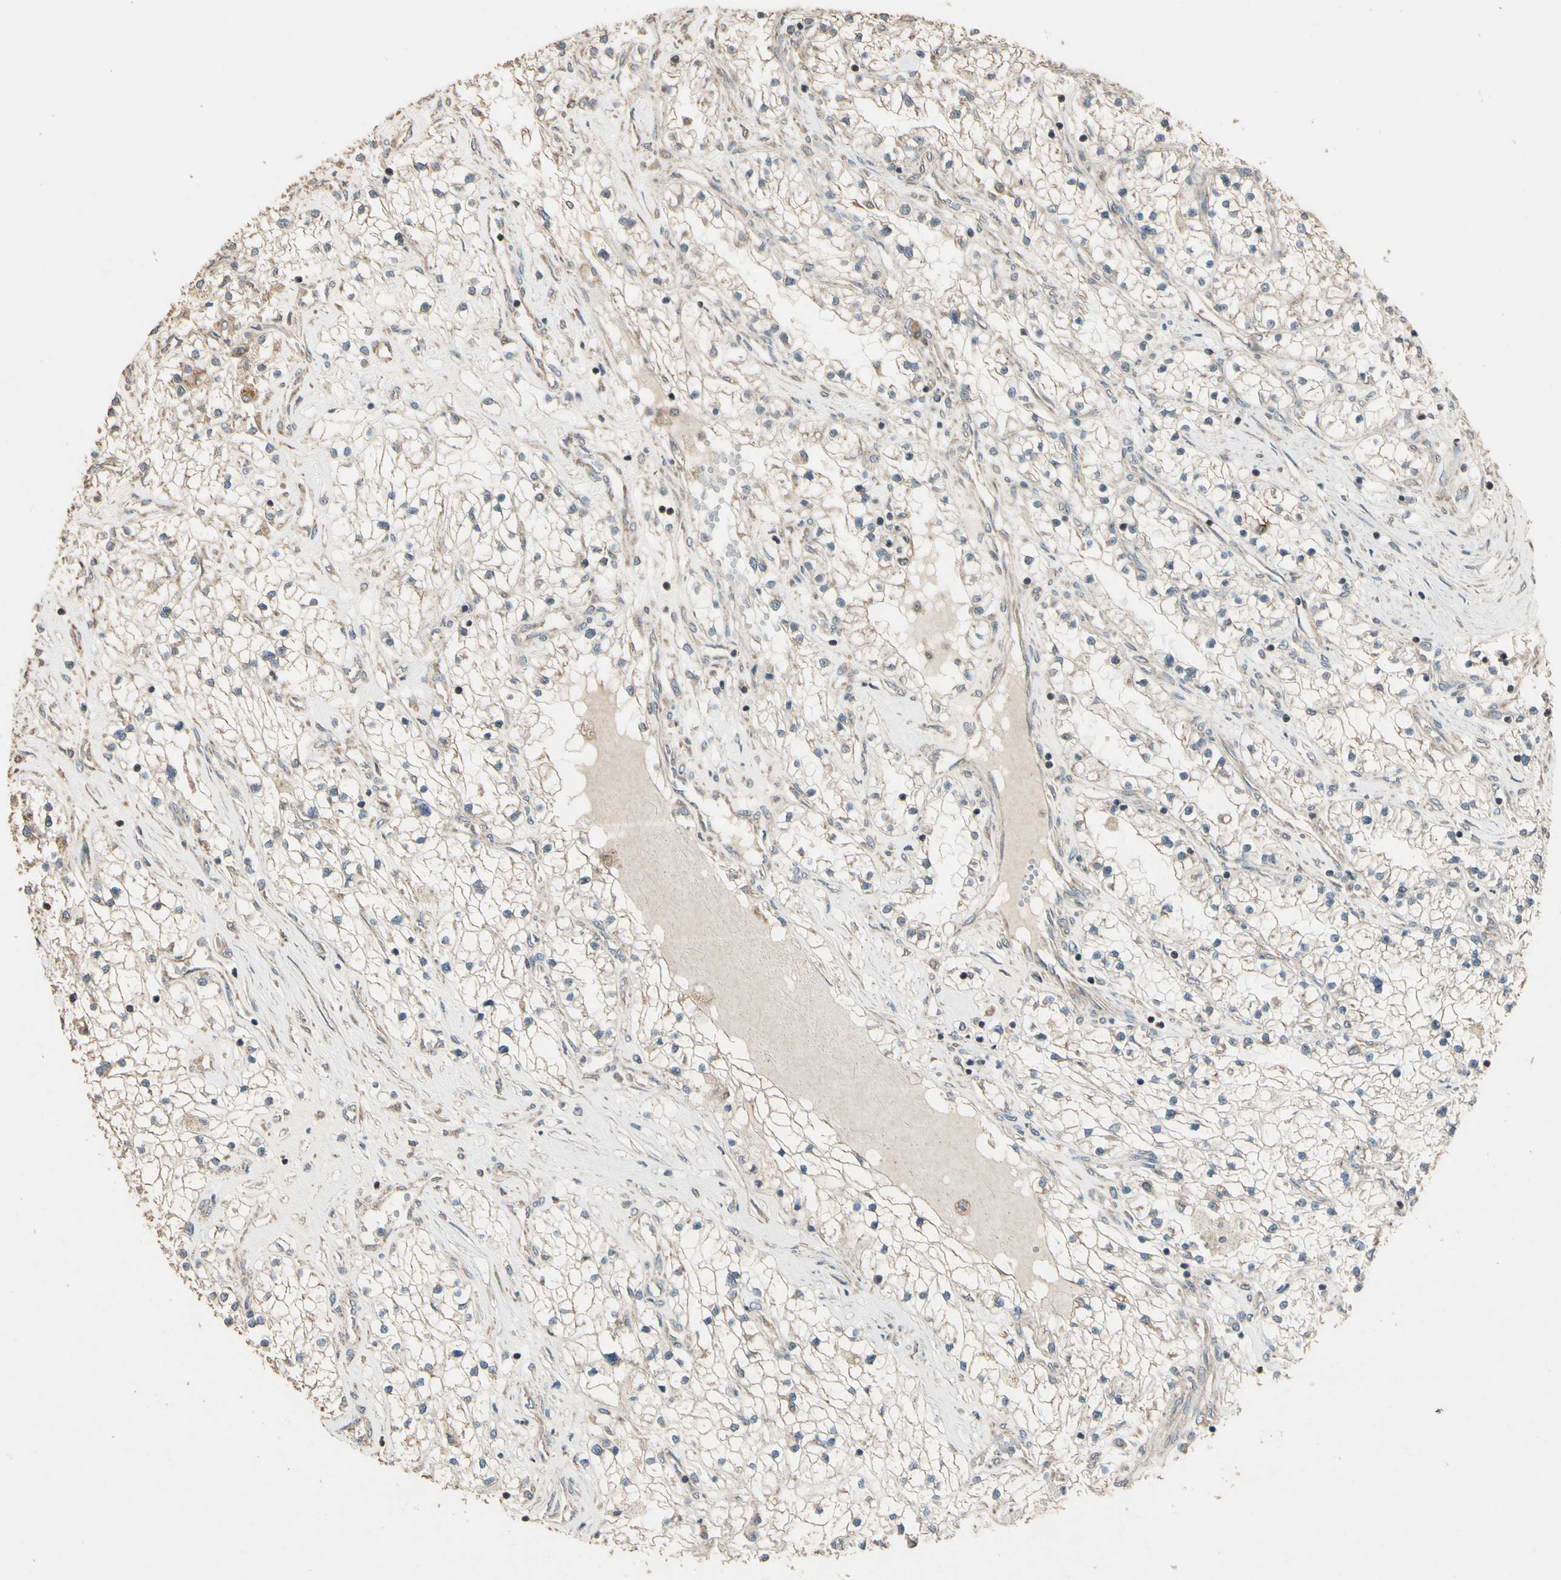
{"staining": {"intensity": "moderate", "quantity": ">75%", "location": "cytoplasmic/membranous"}, "tissue": "renal cancer", "cell_type": "Tumor cells", "image_type": "cancer", "snomed": [{"axis": "morphology", "description": "Adenocarcinoma, NOS"}, {"axis": "topography", "description": "Kidney"}], "caption": "DAB (3,3'-diaminobenzidine) immunohistochemical staining of renal adenocarcinoma reveals moderate cytoplasmic/membranous protein staining in about >75% of tumor cells. (DAB (3,3'-diaminobenzidine) IHC with brightfield microscopy, high magnification).", "gene": "STX18", "patient": {"sex": "male", "age": 68}}